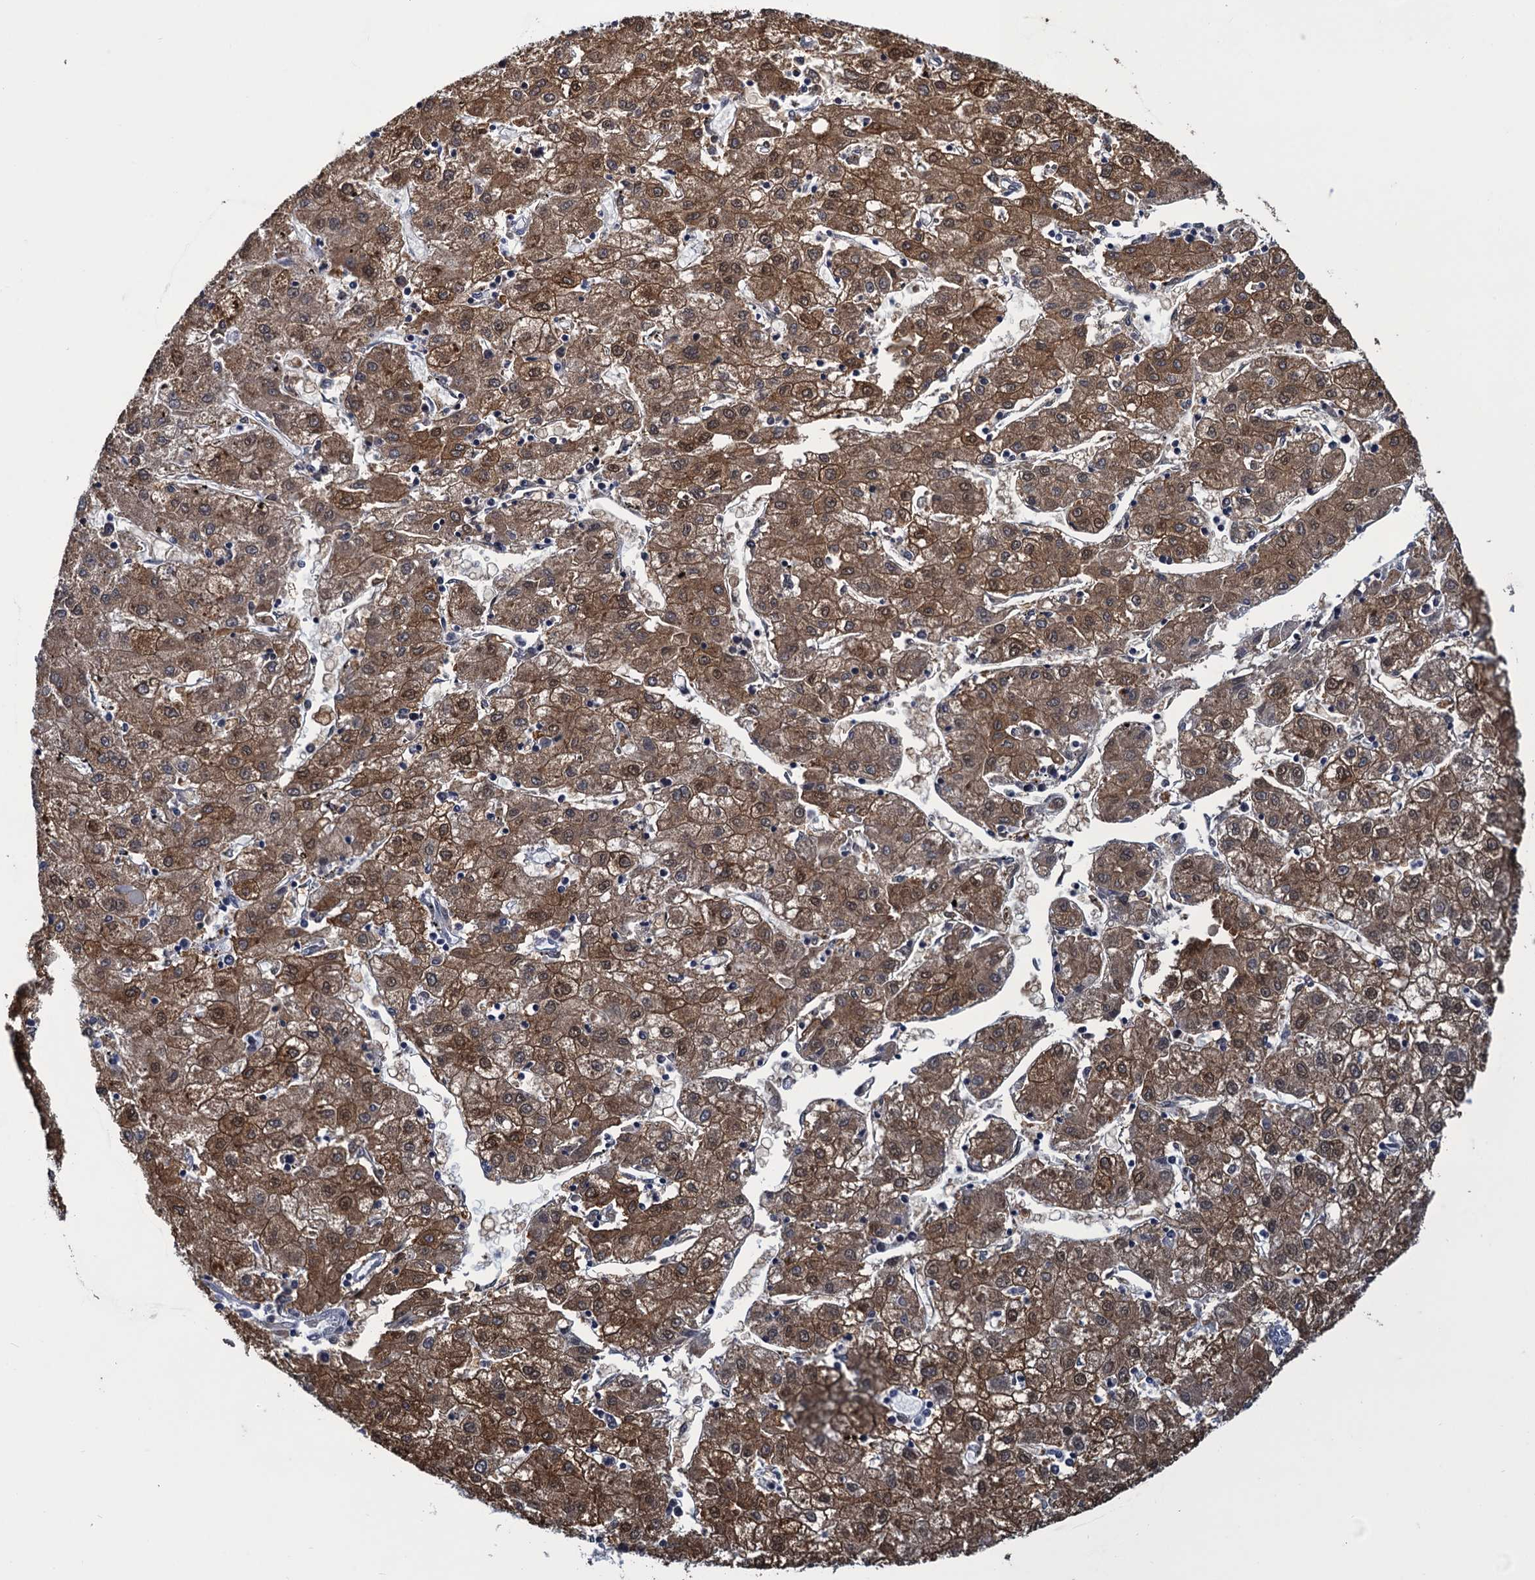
{"staining": {"intensity": "moderate", "quantity": ">75%", "location": "cytoplasmic/membranous,nuclear"}, "tissue": "liver cancer", "cell_type": "Tumor cells", "image_type": "cancer", "snomed": [{"axis": "morphology", "description": "Carcinoma, Hepatocellular, NOS"}, {"axis": "topography", "description": "Liver"}], "caption": "A histopathology image of human liver cancer (hepatocellular carcinoma) stained for a protein demonstrates moderate cytoplasmic/membranous and nuclear brown staining in tumor cells.", "gene": "GINS3", "patient": {"sex": "male", "age": 72}}